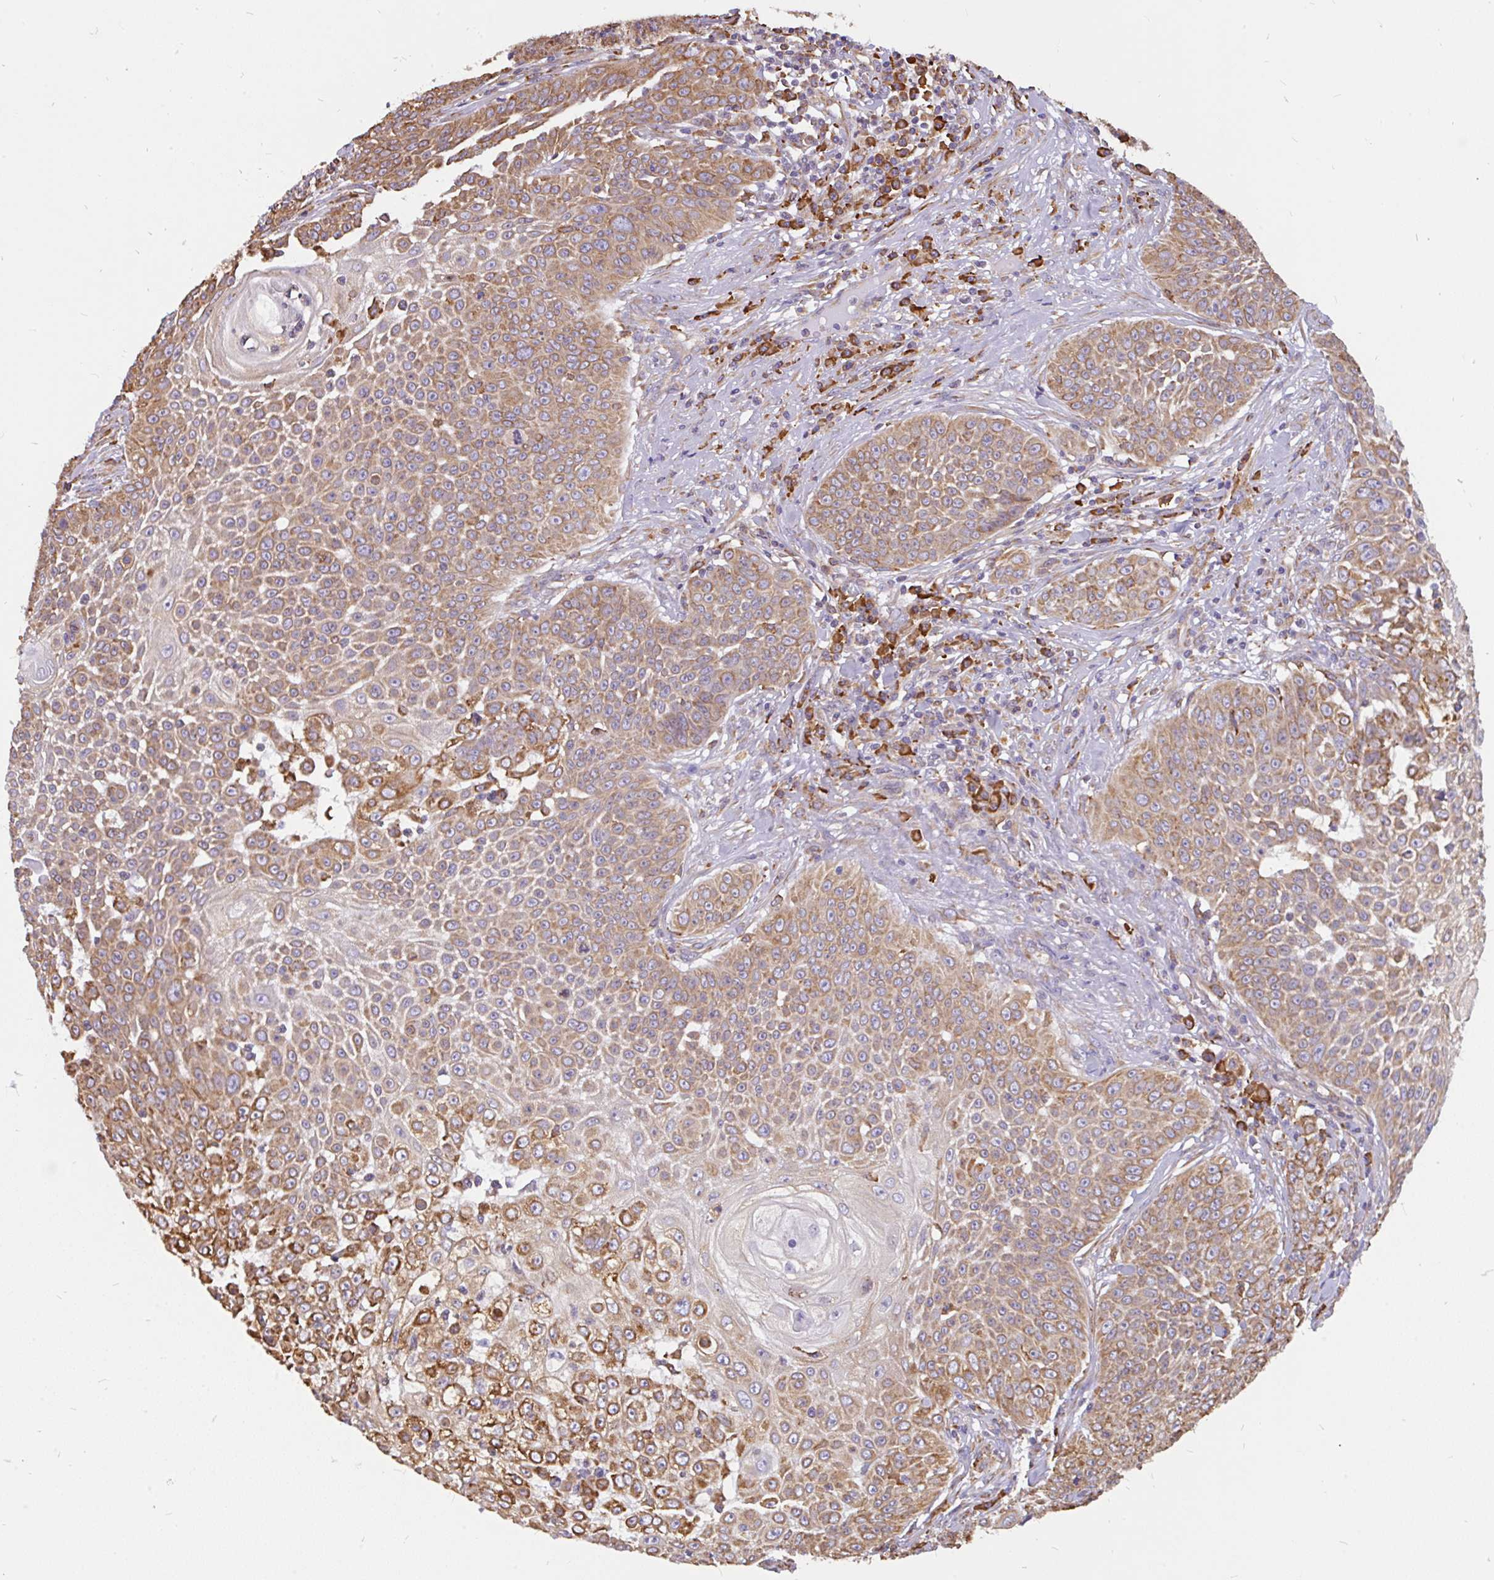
{"staining": {"intensity": "moderate", "quantity": ">75%", "location": "cytoplasmic/membranous"}, "tissue": "skin cancer", "cell_type": "Tumor cells", "image_type": "cancer", "snomed": [{"axis": "morphology", "description": "Squamous cell carcinoma, NOS"}, {"axis": "topography", "description": "Skin"}], "caption": "A brown stain highlights moderate cytoplasmic/membranous staining of a protein in squamous cell carcinoma (skin) tumor cells. (brown staining indicates protein expression, while blue staining denotes nuclei).", "gene": "EML5", "patient": {"sex": "male", "age": 24}}